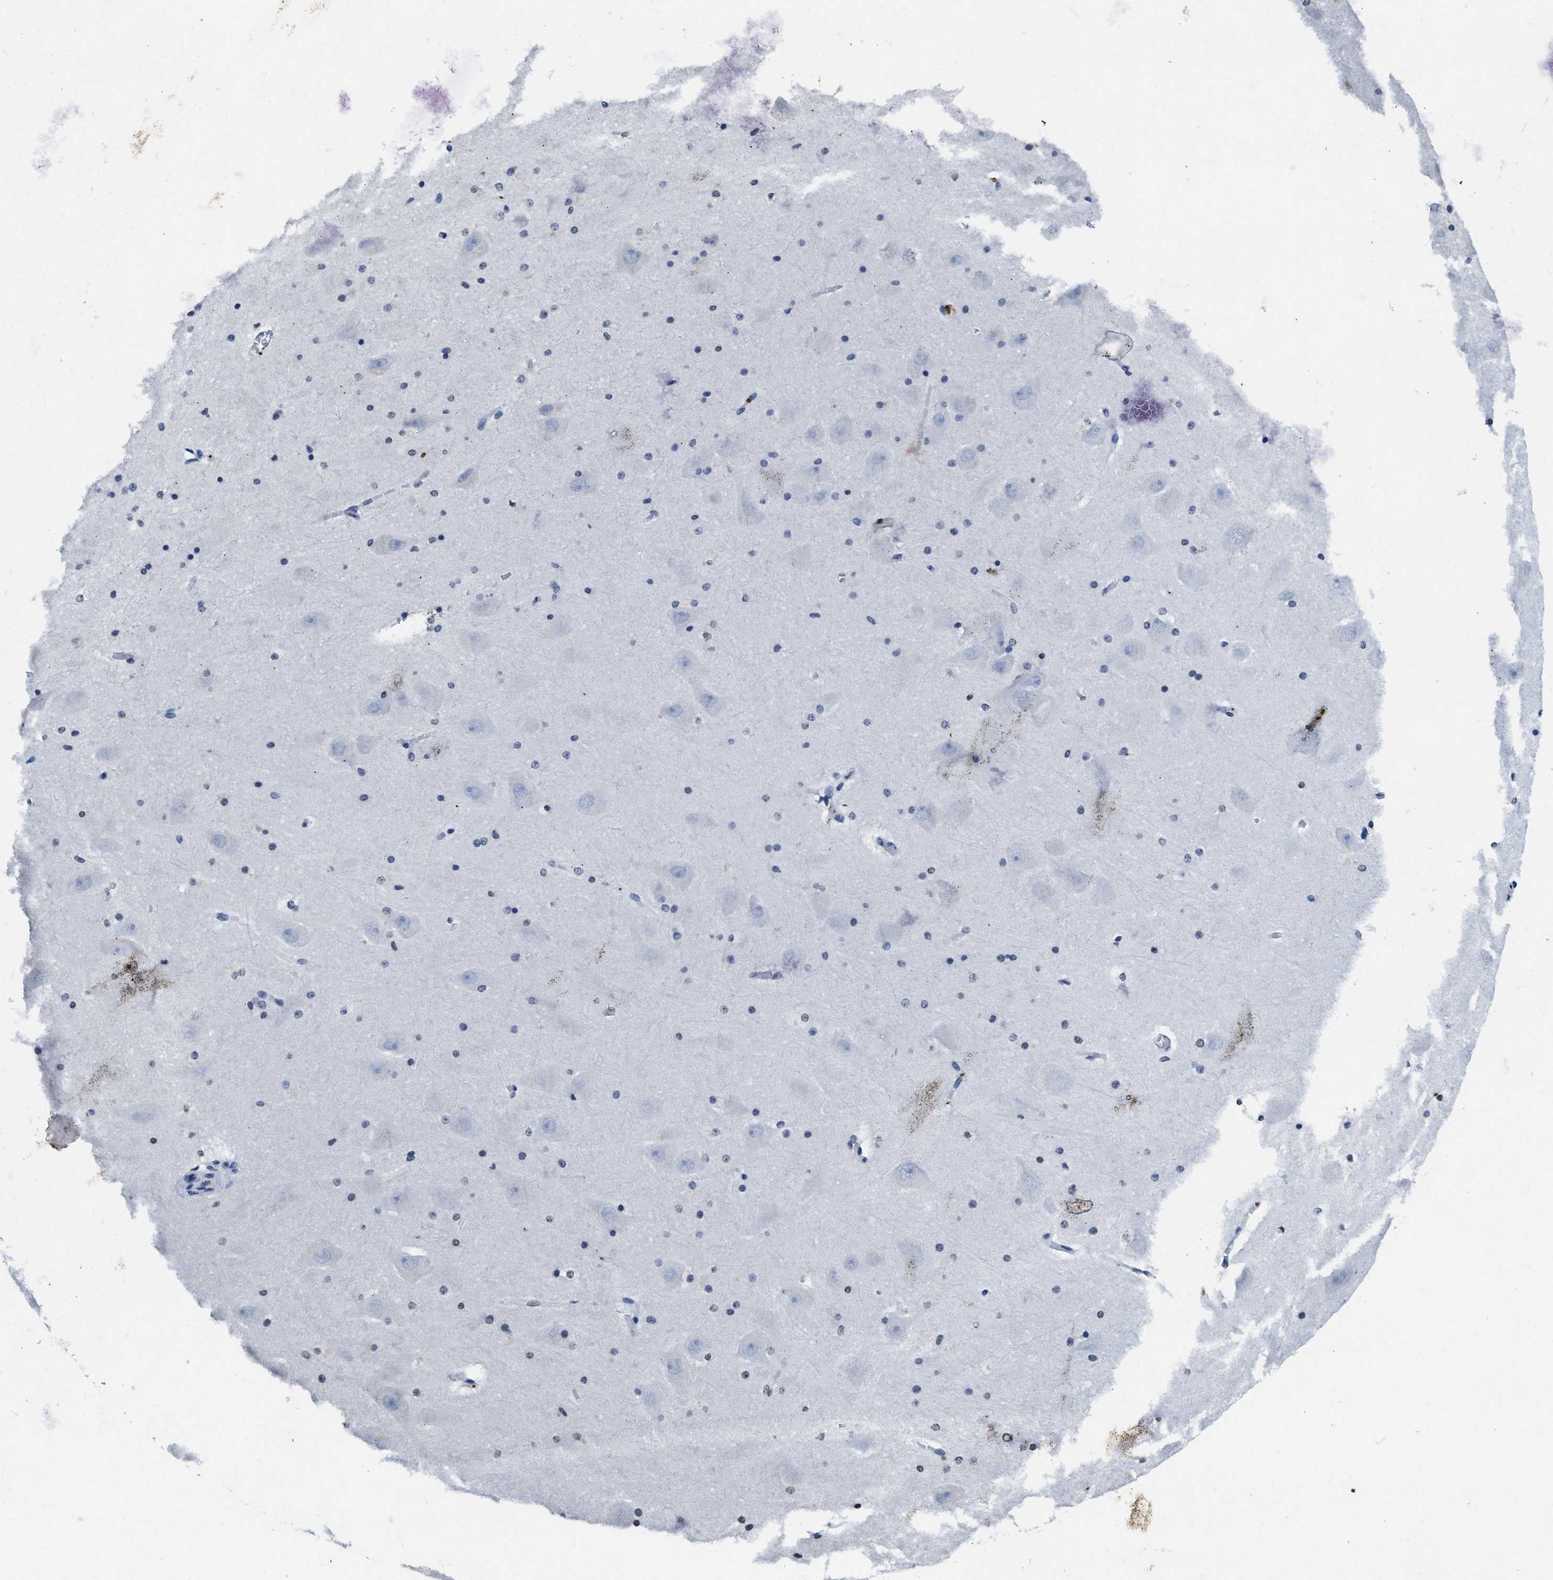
{"staining": {"intensity": "negative", "quantity": "none", "location": "none"}, "tissue": "hippocampus", "cell_type": "Glial cells", "image_type": "normal", "snomed": [{"axis": "morphology", "description": "Normal tissue, NOS"}, {"axis": "topography", "description": "Hippocampus"}], "caption": "Immunohistochemistry (IHC) image of normal human hippocampus stained for a protein (brown), which demonstrates no positivity in glial cells.", "gene": "ITGA2B", "patient": {"sex": "male", "age": 45}}